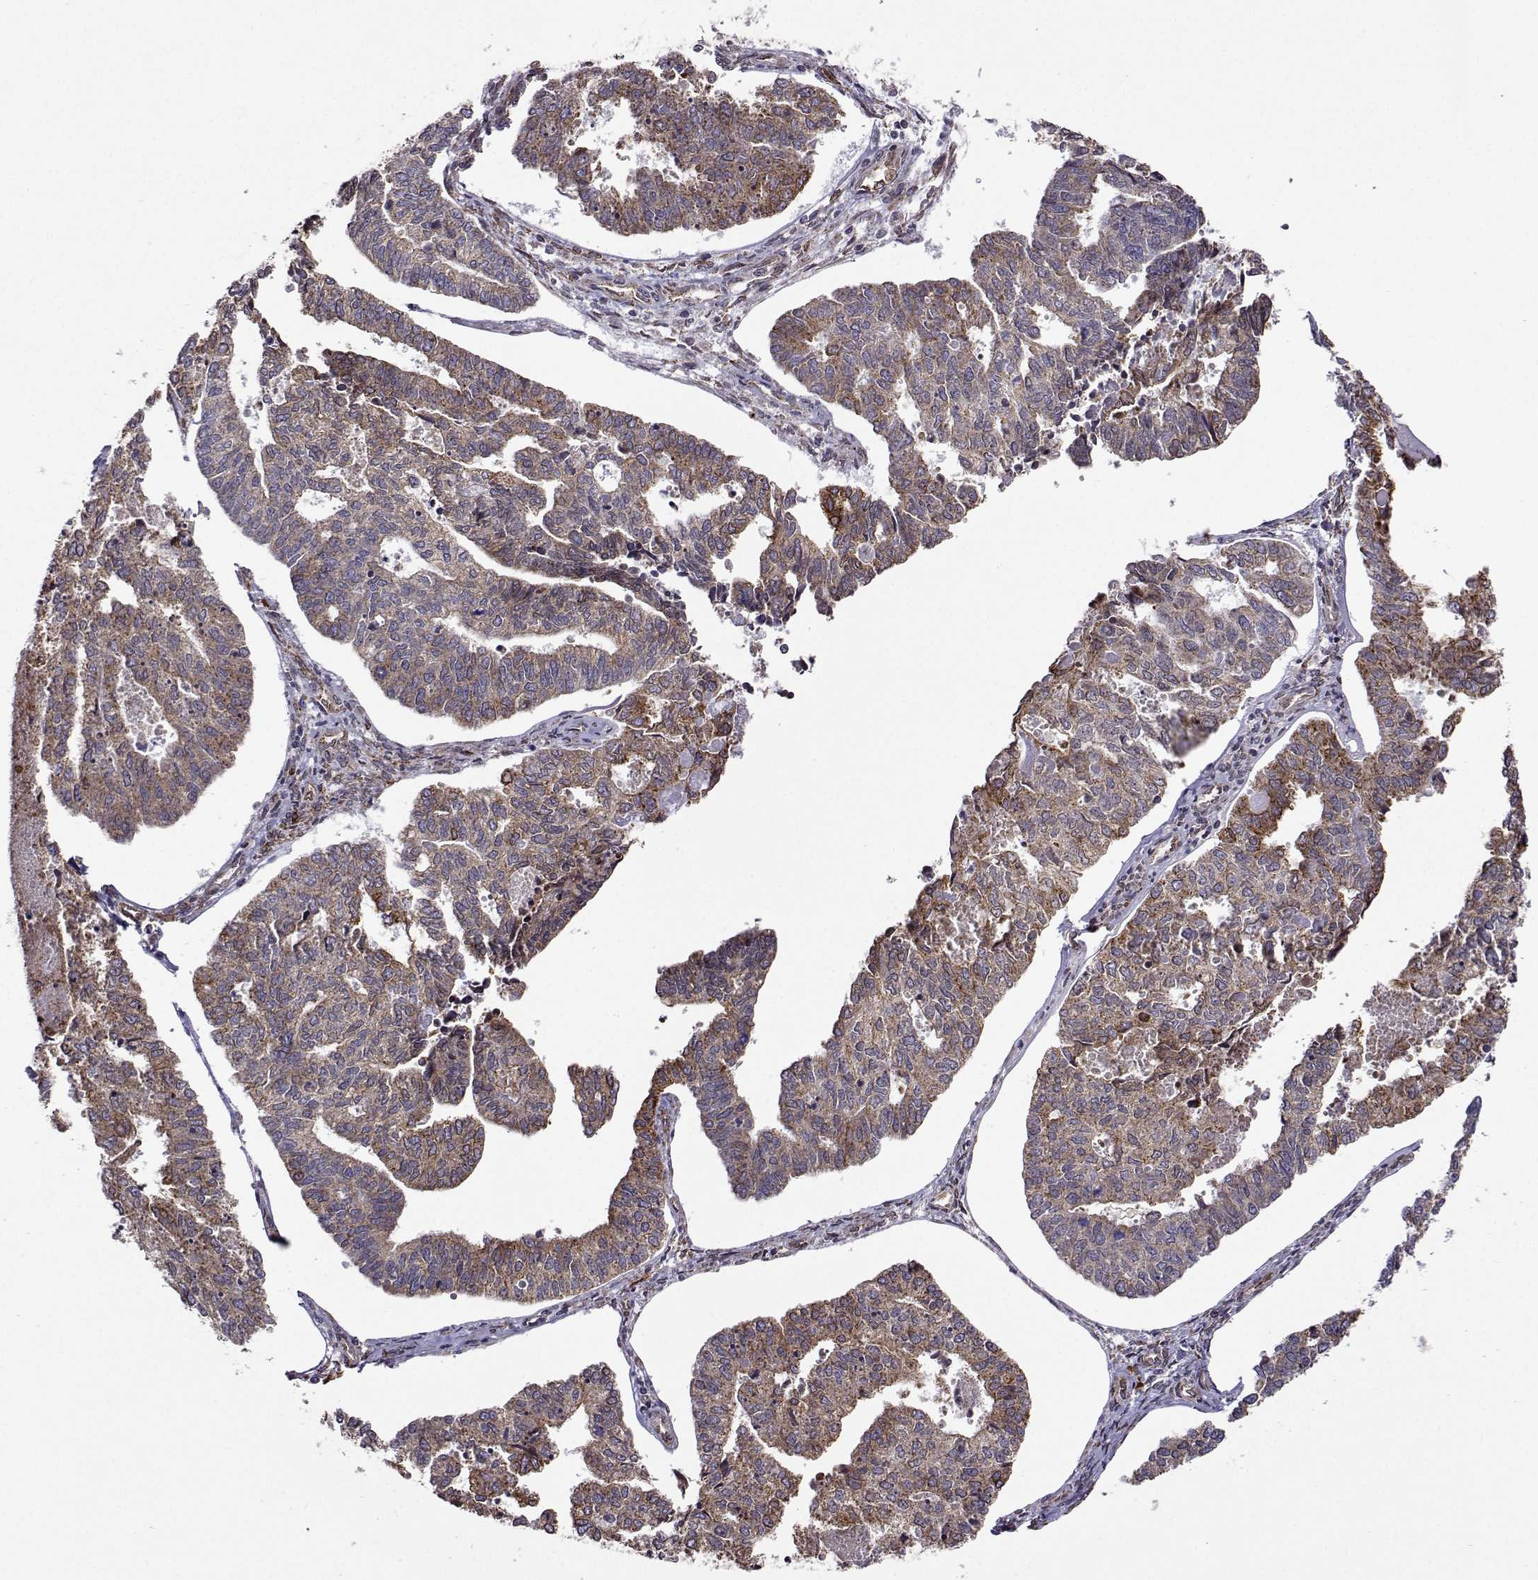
{"staining": {"intensity": "moderate", "quantity": "25%-75%", "location": "cytoplasmic/membranous"}, "tissue": "endometrial cancer", "cell_type": "Tumor cells", "image_type": "cancer", "snomed": [{"axis": "morphology", "description": "Adenocarcinoma, NOS"}, {"axis": "topography", "description": "Endometrium"}], "caption": "Human endometrial cancer (adenocarcinoma) stained with a brown dye reveals moderate cytoplasmic/membranous positive expression in approximately 25%-75% of tumor cells.", "gene": "PGRMC2", "patient": {"sex": "female", "age": 73}}